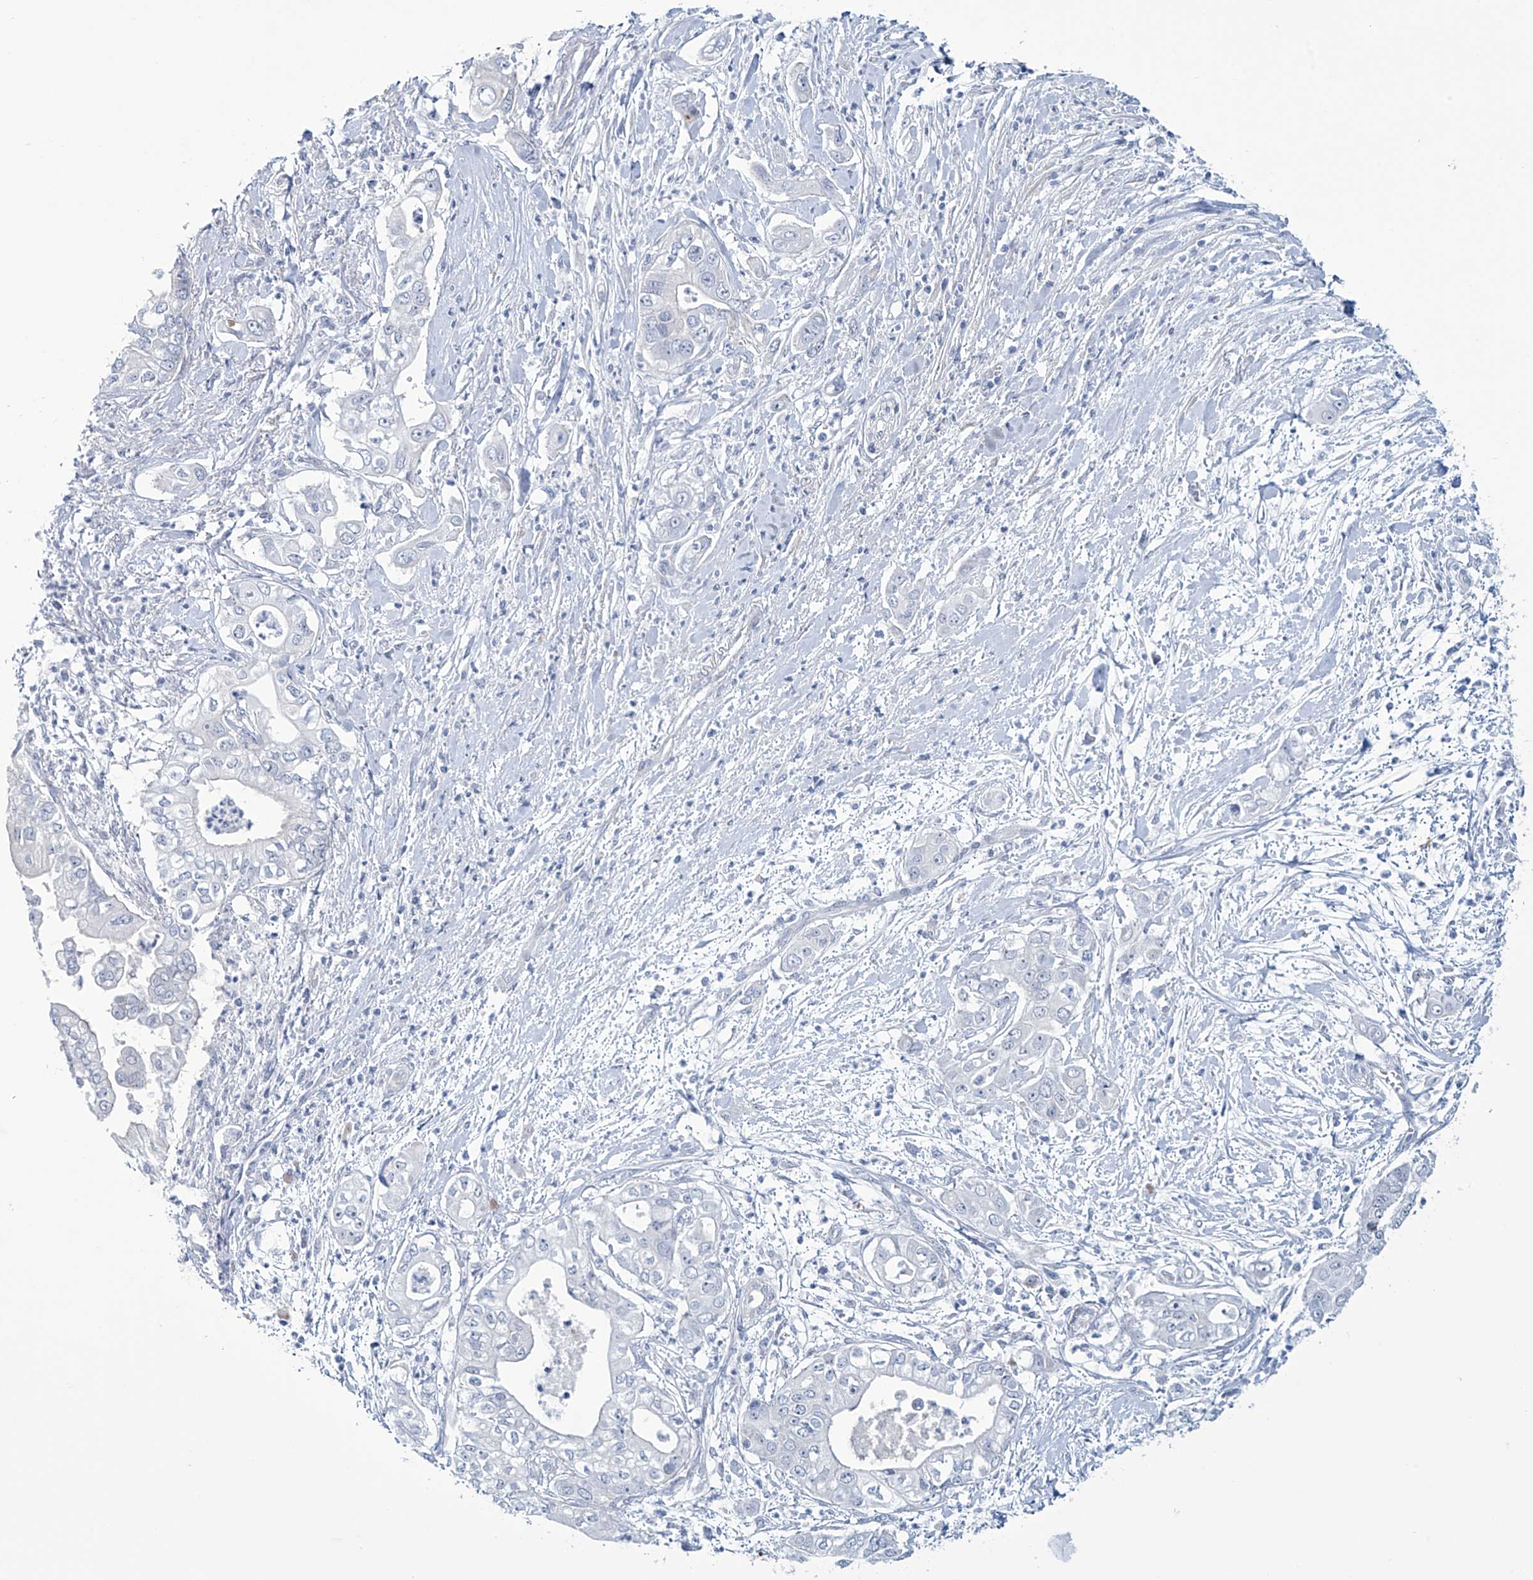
{"staining": {"intensity": "negative", "quantity": "none", "location": "none"}, "tissue": "pancreatic cancer", "cell_type": "Tumor cells", "image_type": "cancer", "snomed": [{"axis": "morphology", "description": "Adenocarcinoma, NOS"}, {"axis": "topography", "description": "Pancreas"}], "caption": "The image demonstrates no staining of tumor cells in pancreatic cancer.", "gene": "TRIM60", "patient": {"sex": "female", "age": 78}}